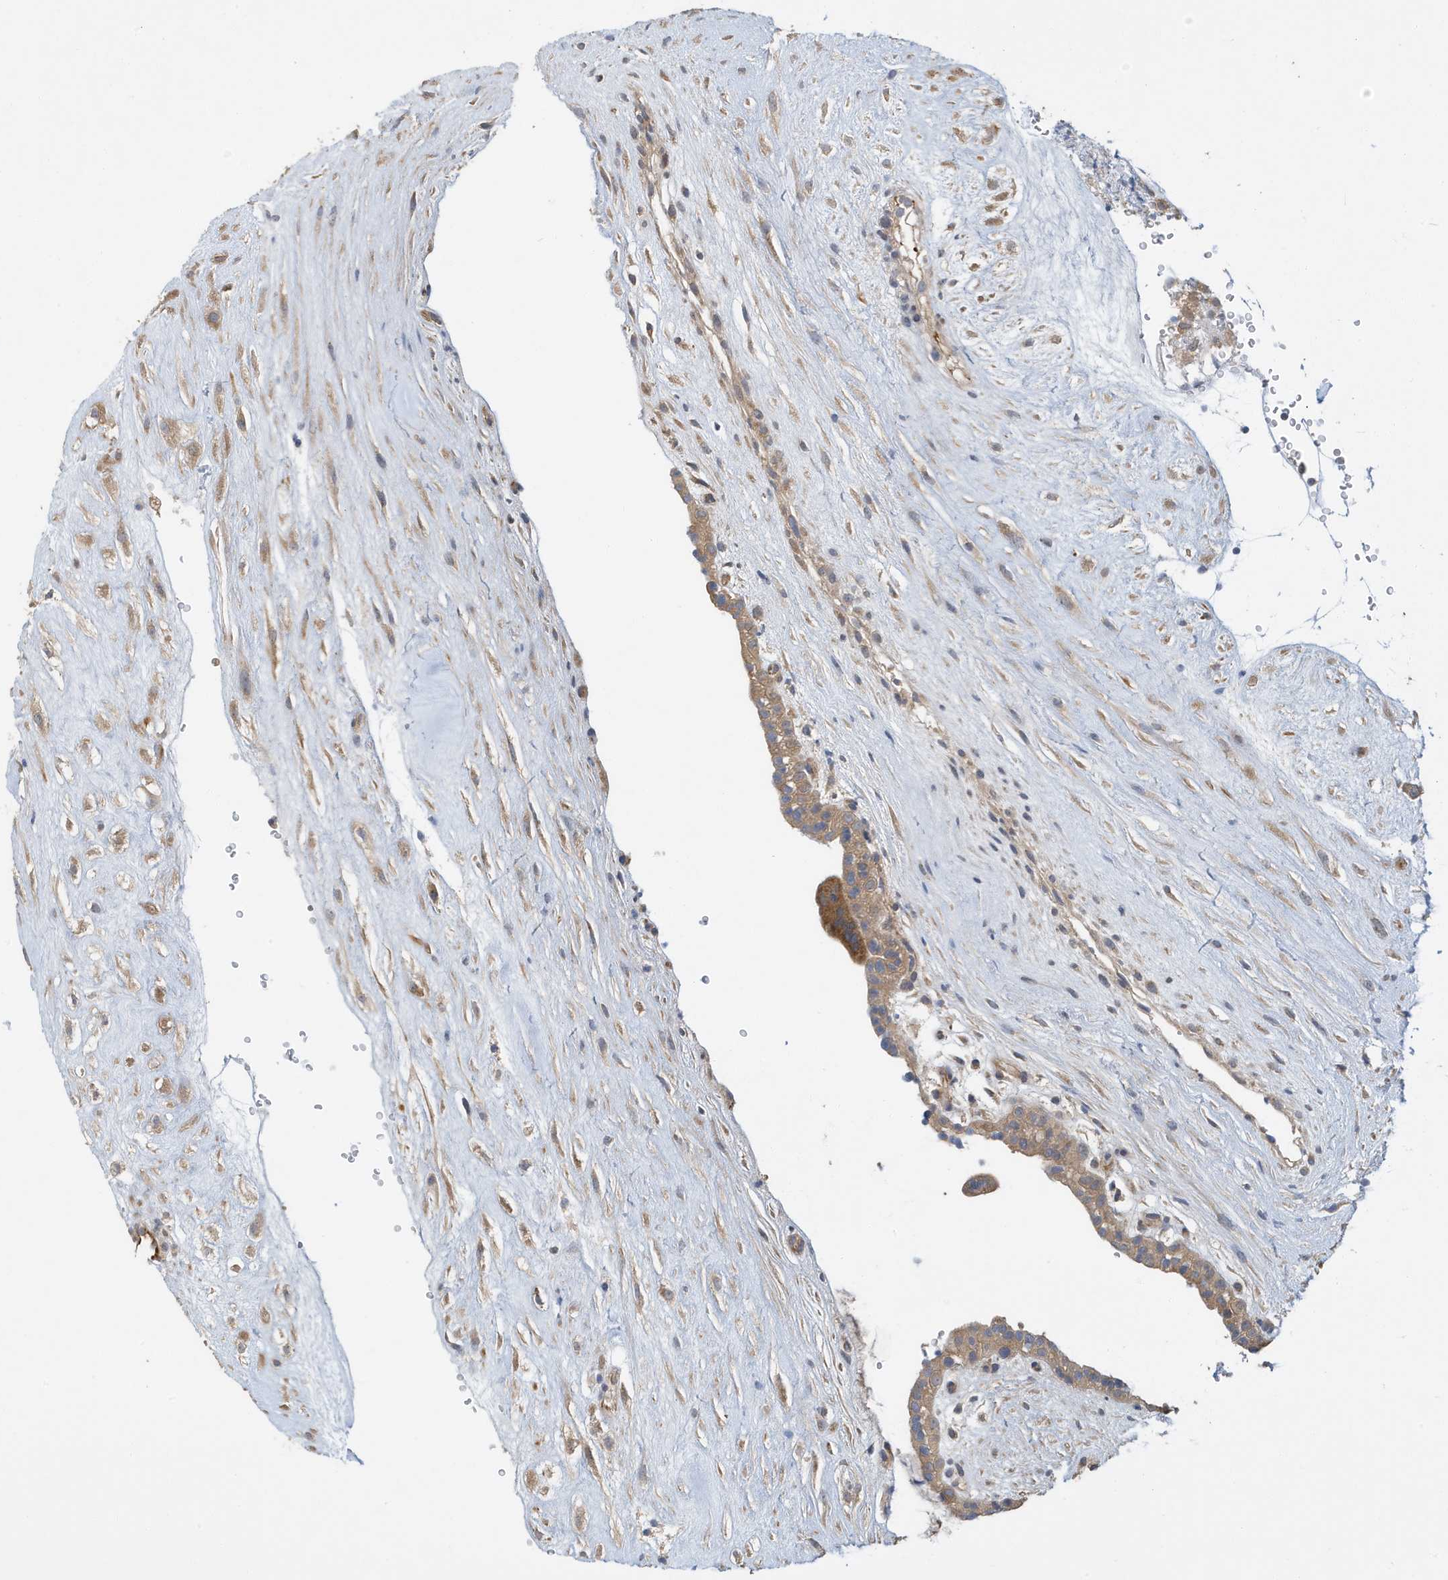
{"staining": {"intensity": "moderate", "quantity": ">75%", "location": "cytoplasmic/membranous"}, "tissue": "placenta", "cell_type": "Decidual cells", "image_type": "normal", "snomed": [{"axis": "morphology", "description": "Normal tissue, NOS"}, {"axis": "topography", "description": "Placenta"}], "caption": "Immunohistochemical staining of unremarkable placenta shows >75% levels of moderate cytoplasmic/membranous protein positivity in about >75% of decidual cells.", "gene": "LAPTM4A", "patient": {"sex": "female", "age": 18}}